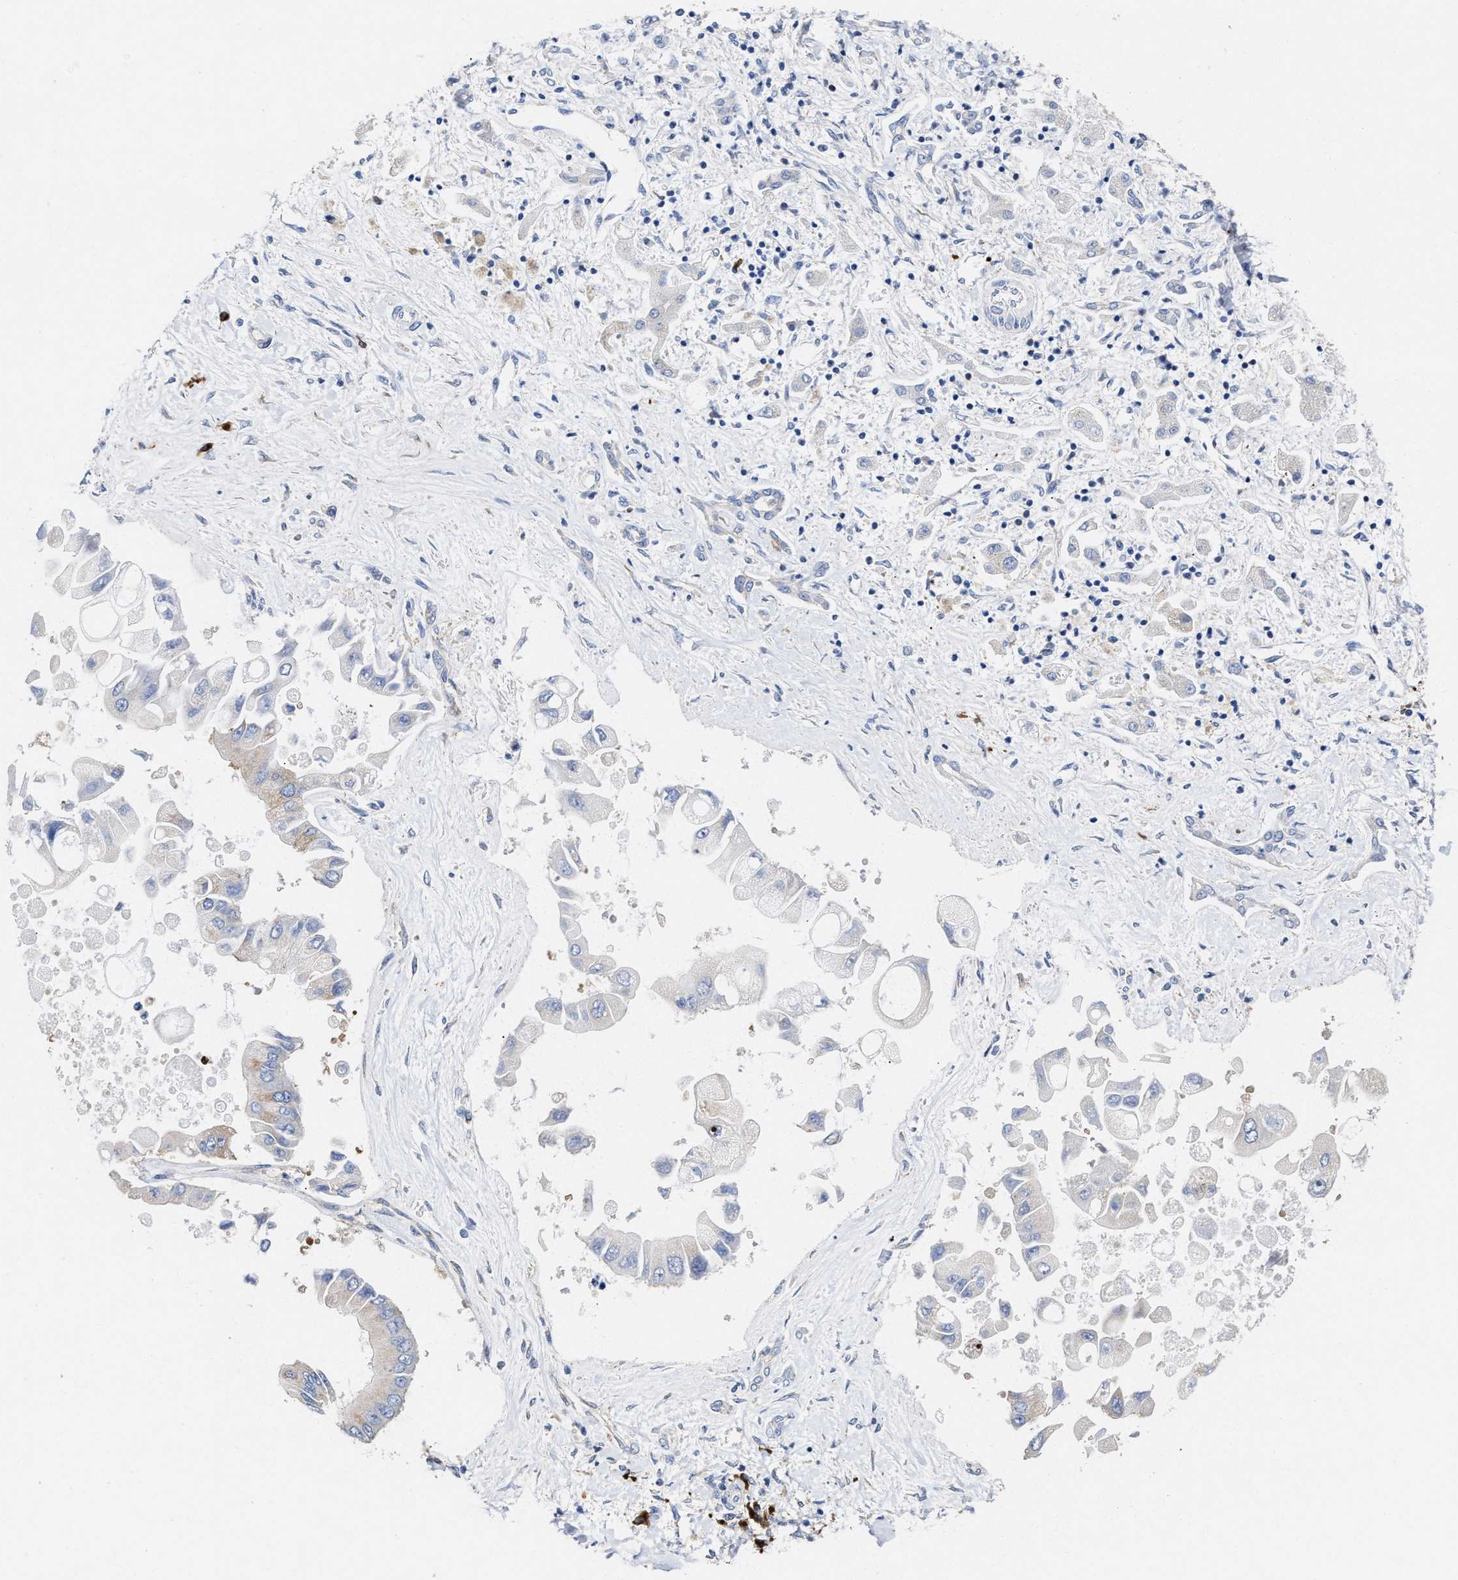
{"staining": {"intensity": "weak", "quantity": "<25%", "location": "cytoplasmic/membranous"}, "tissue": "liver cancer", "cell_type": "Tumor cells", "image_type": "cancer", "snomed": [{"axis": "morphology", "description": "Cholangiocarcinoma"}, {"axis": "topography", "description": "Liver"}], "caption": "This is an IHC photomicrograph of human liver cancer (cholangiocarcinoma). There is no positivity in tumor cells.", "gene": "PPP1R15A", "patient": {"sex": "male", "age": 50}}